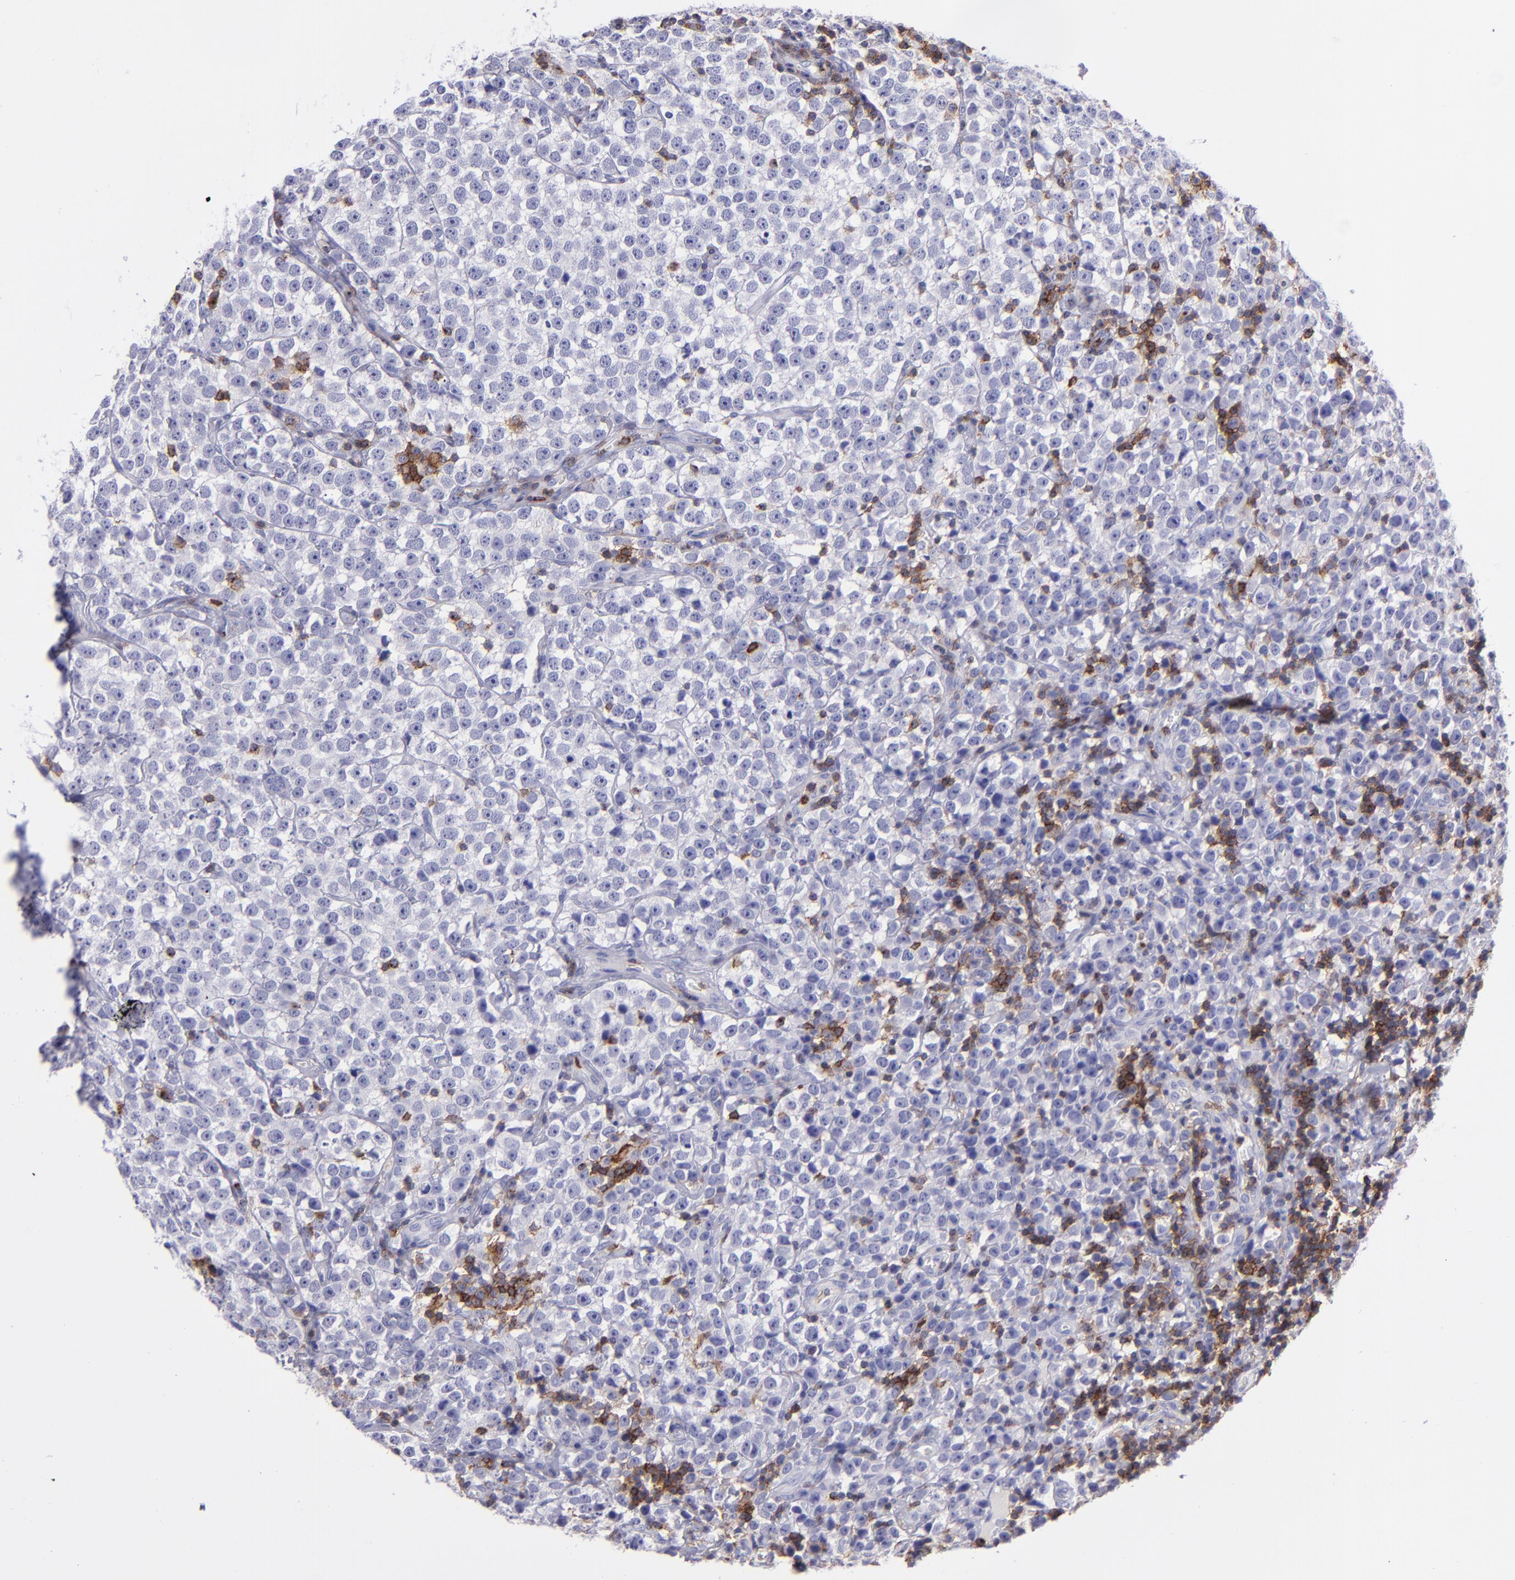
{"staining": {"intensity": "negative", "quantity": "none", "location": "none"}, "tissue": "testis cancer", "cell_type": "Tumor cells", "image_type": "cancer", "snomed": [{"axis": "morphology", "description": "Seminoma, NOS"}, {"axis": "topography", "description": "Testis"}], "caption": "High power microscopy image of an IHC photomicrograph of testis seminoma, revealing no significant positivity in tumor cells.", "gene": "ICAM3", "patient": {"sex": "male", "age": 25}}